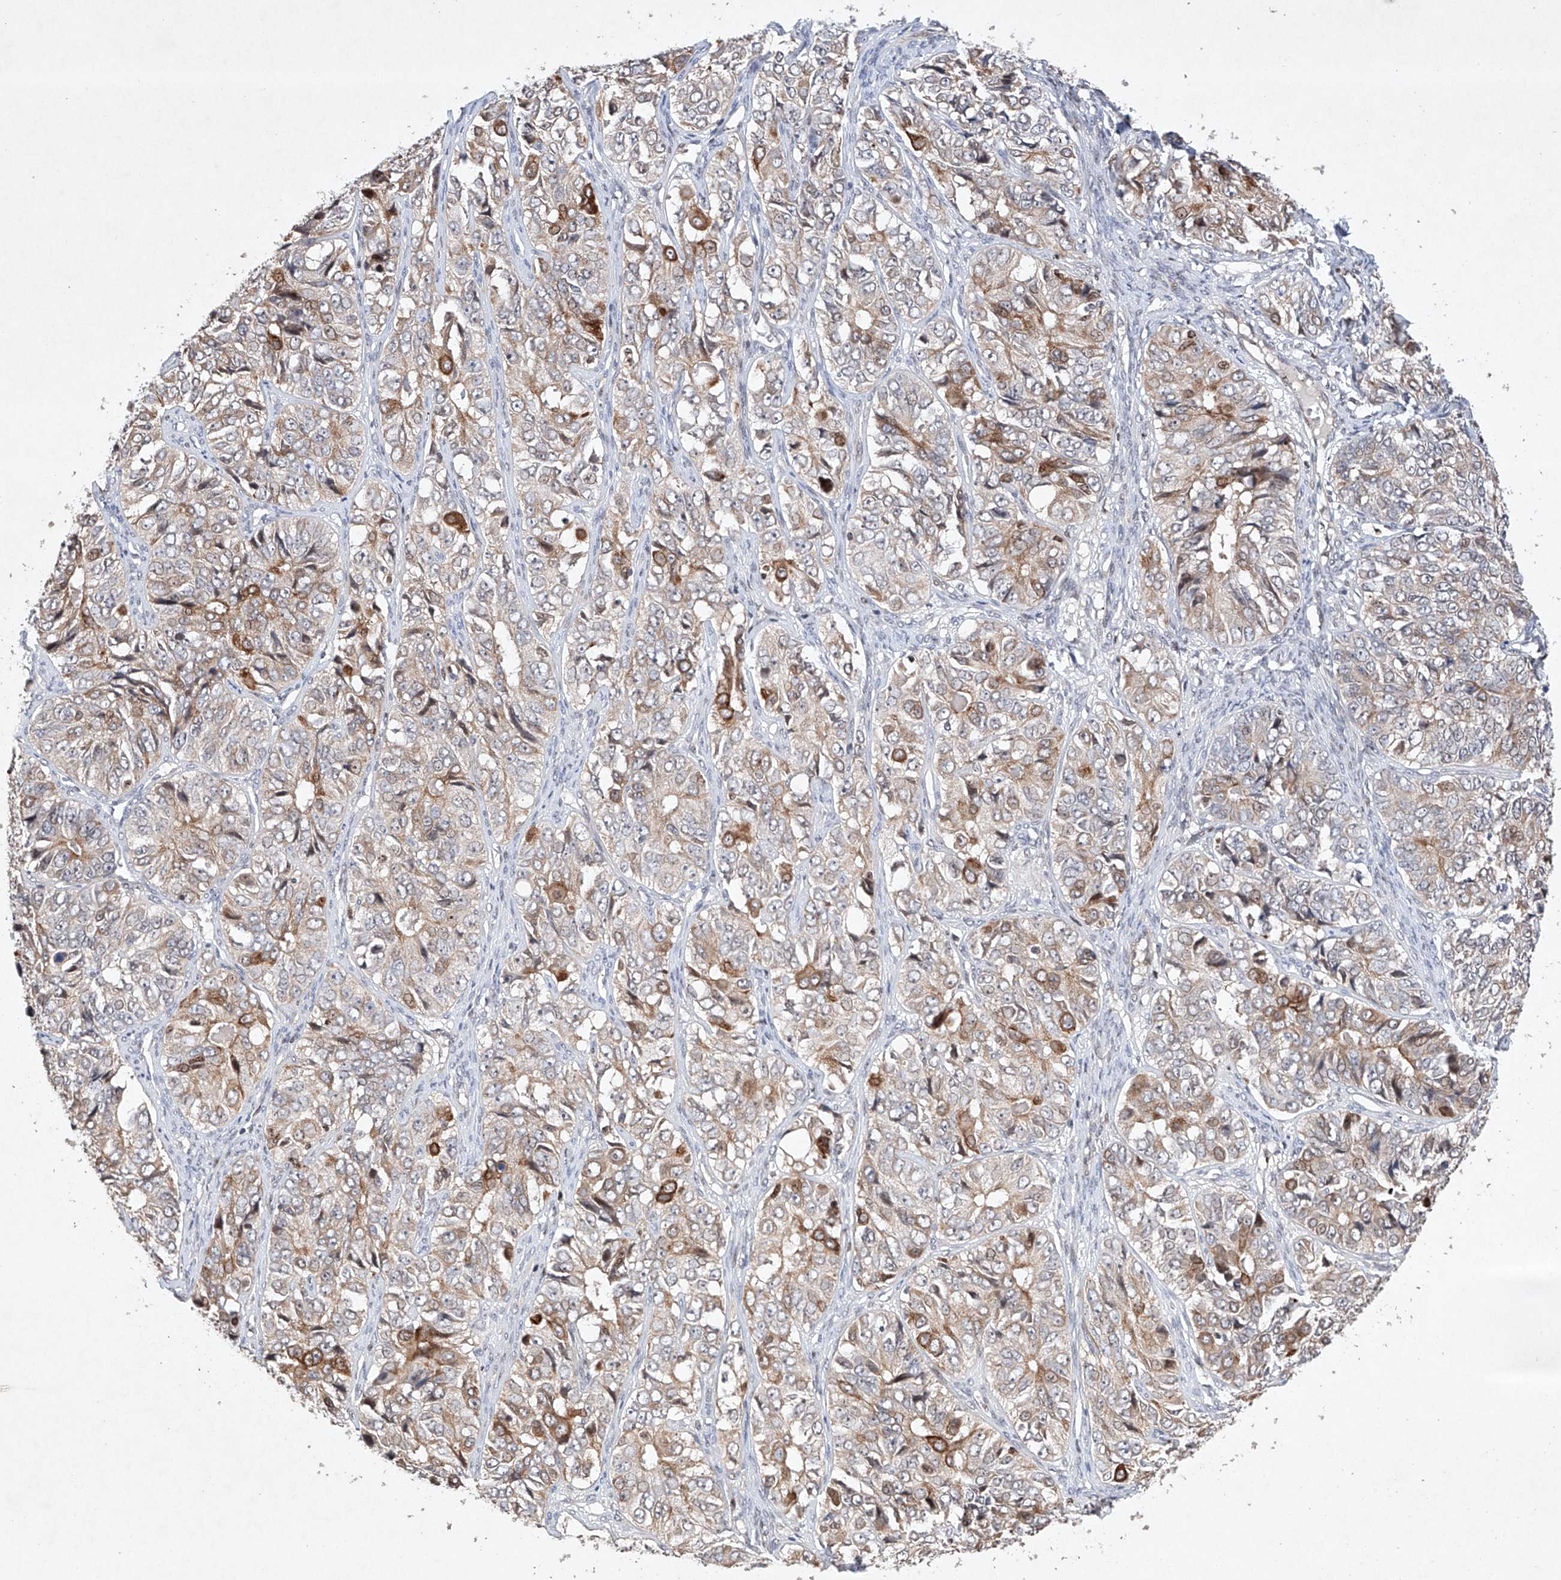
{"staining": {"intensity": "moderate", "quantity": "<25%", "location": "cytoplasmic/membranous"}, "tissue": "ovarian cancer", "cell_type": "Tumor cells", "image_type": "cancer", "snomed": [{"axis": "morphology", "description": "Carcinoma, endometroid"}, {"axis": "topography", "description": "Ovary"}], "caption": "Ovarian cancer stained with a protein marker exhibits moderate staining in tumor cells.", "gene": "AFG1L", "patient": {"sex": "female", "age": 51}}